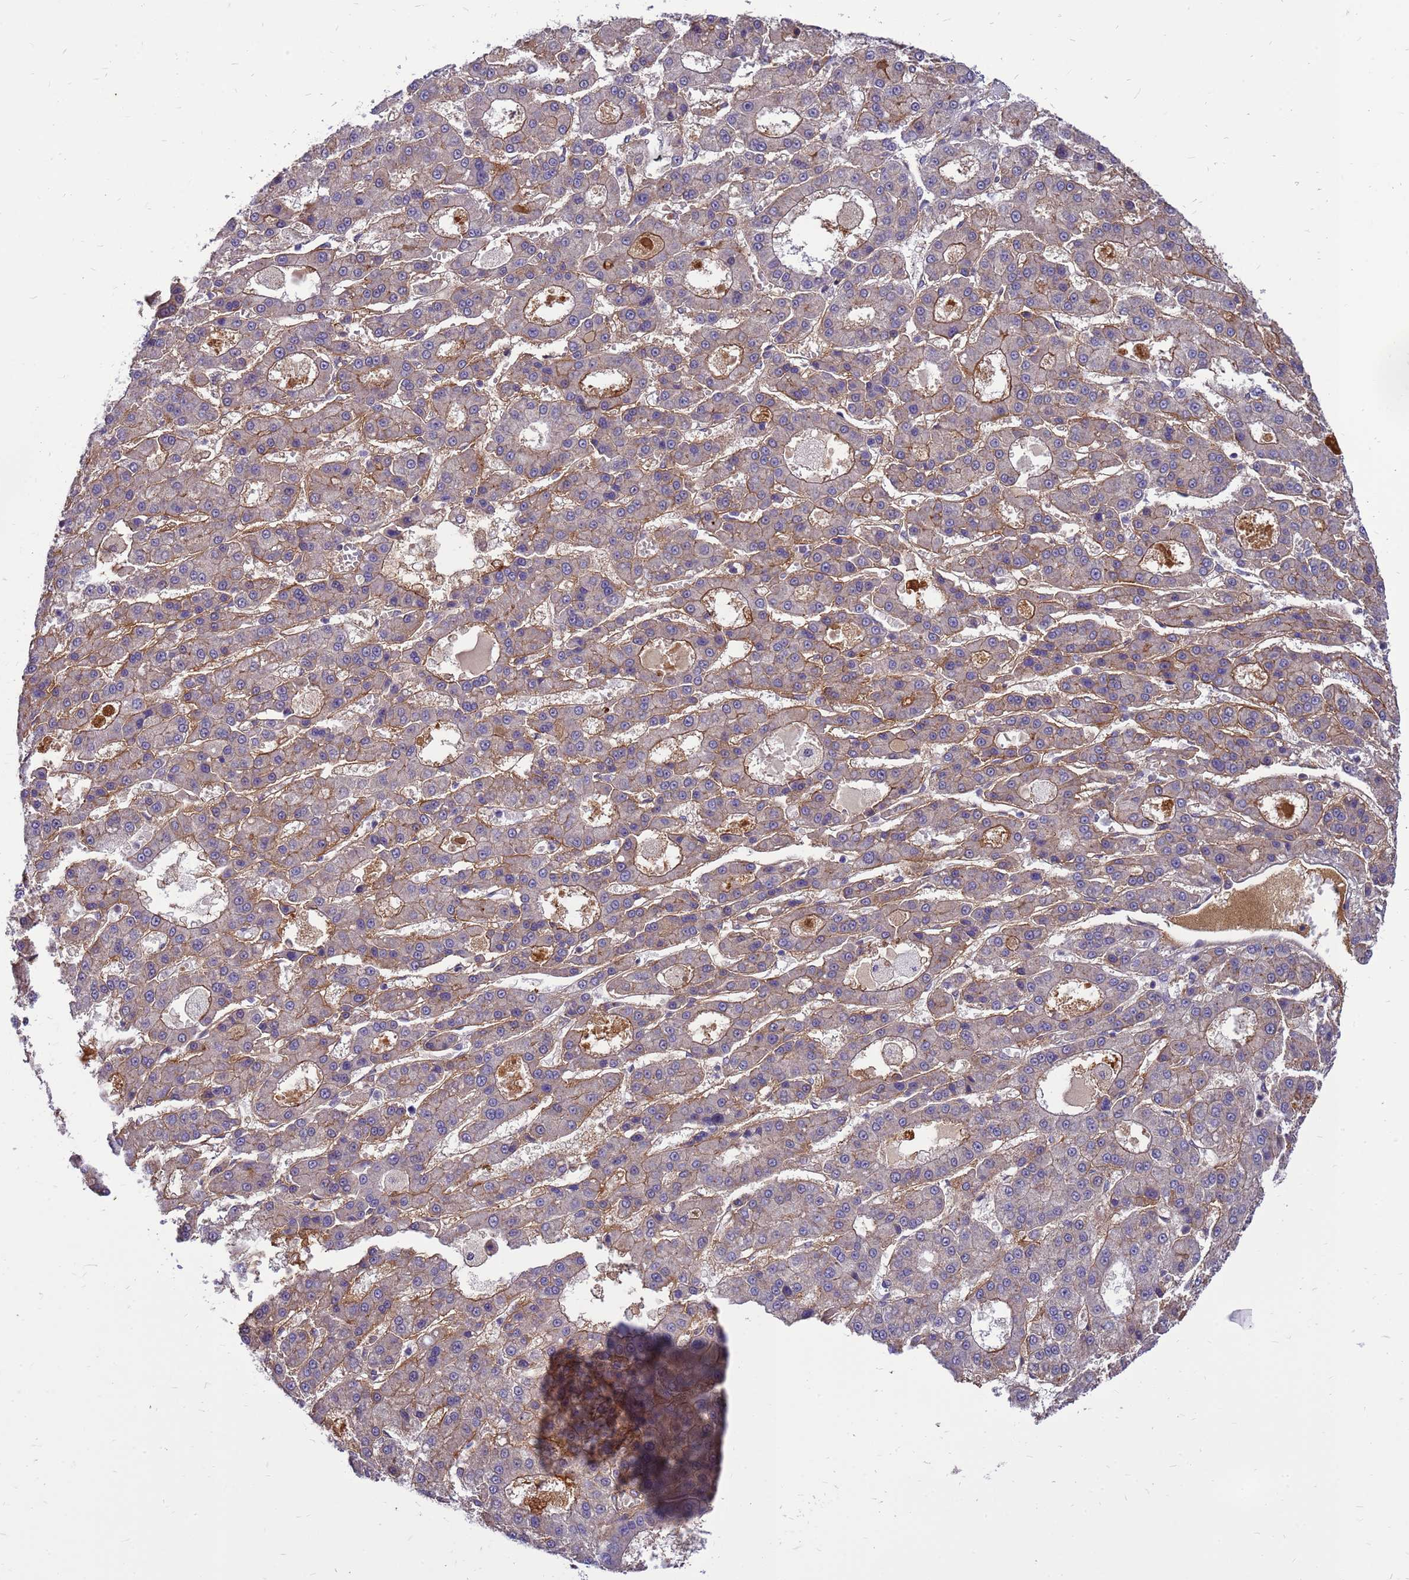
{"staining": {"intensity": "moderate", "quantity": "25%-75%", "location": "cytoplasmic/membranous"}, "tissue": "liver cancer", "cell_type": "Tumor cells", "image_type": "cancer", "snomed": [{"axis": "morphology", "description": "Carcinoma, Hepatocellular, NOS"}, {"axis": "topography", "description": "Liver"}], "caption": "Brown immunohistochemical staining in hepatocellular carcinoma (liver) reveals moderate cytoplasmic/membranous positivity in approximately 25%-75% of tumor cells.", "gene": "ENOPH1", "patient": {"sex": "male", "age": 70}}